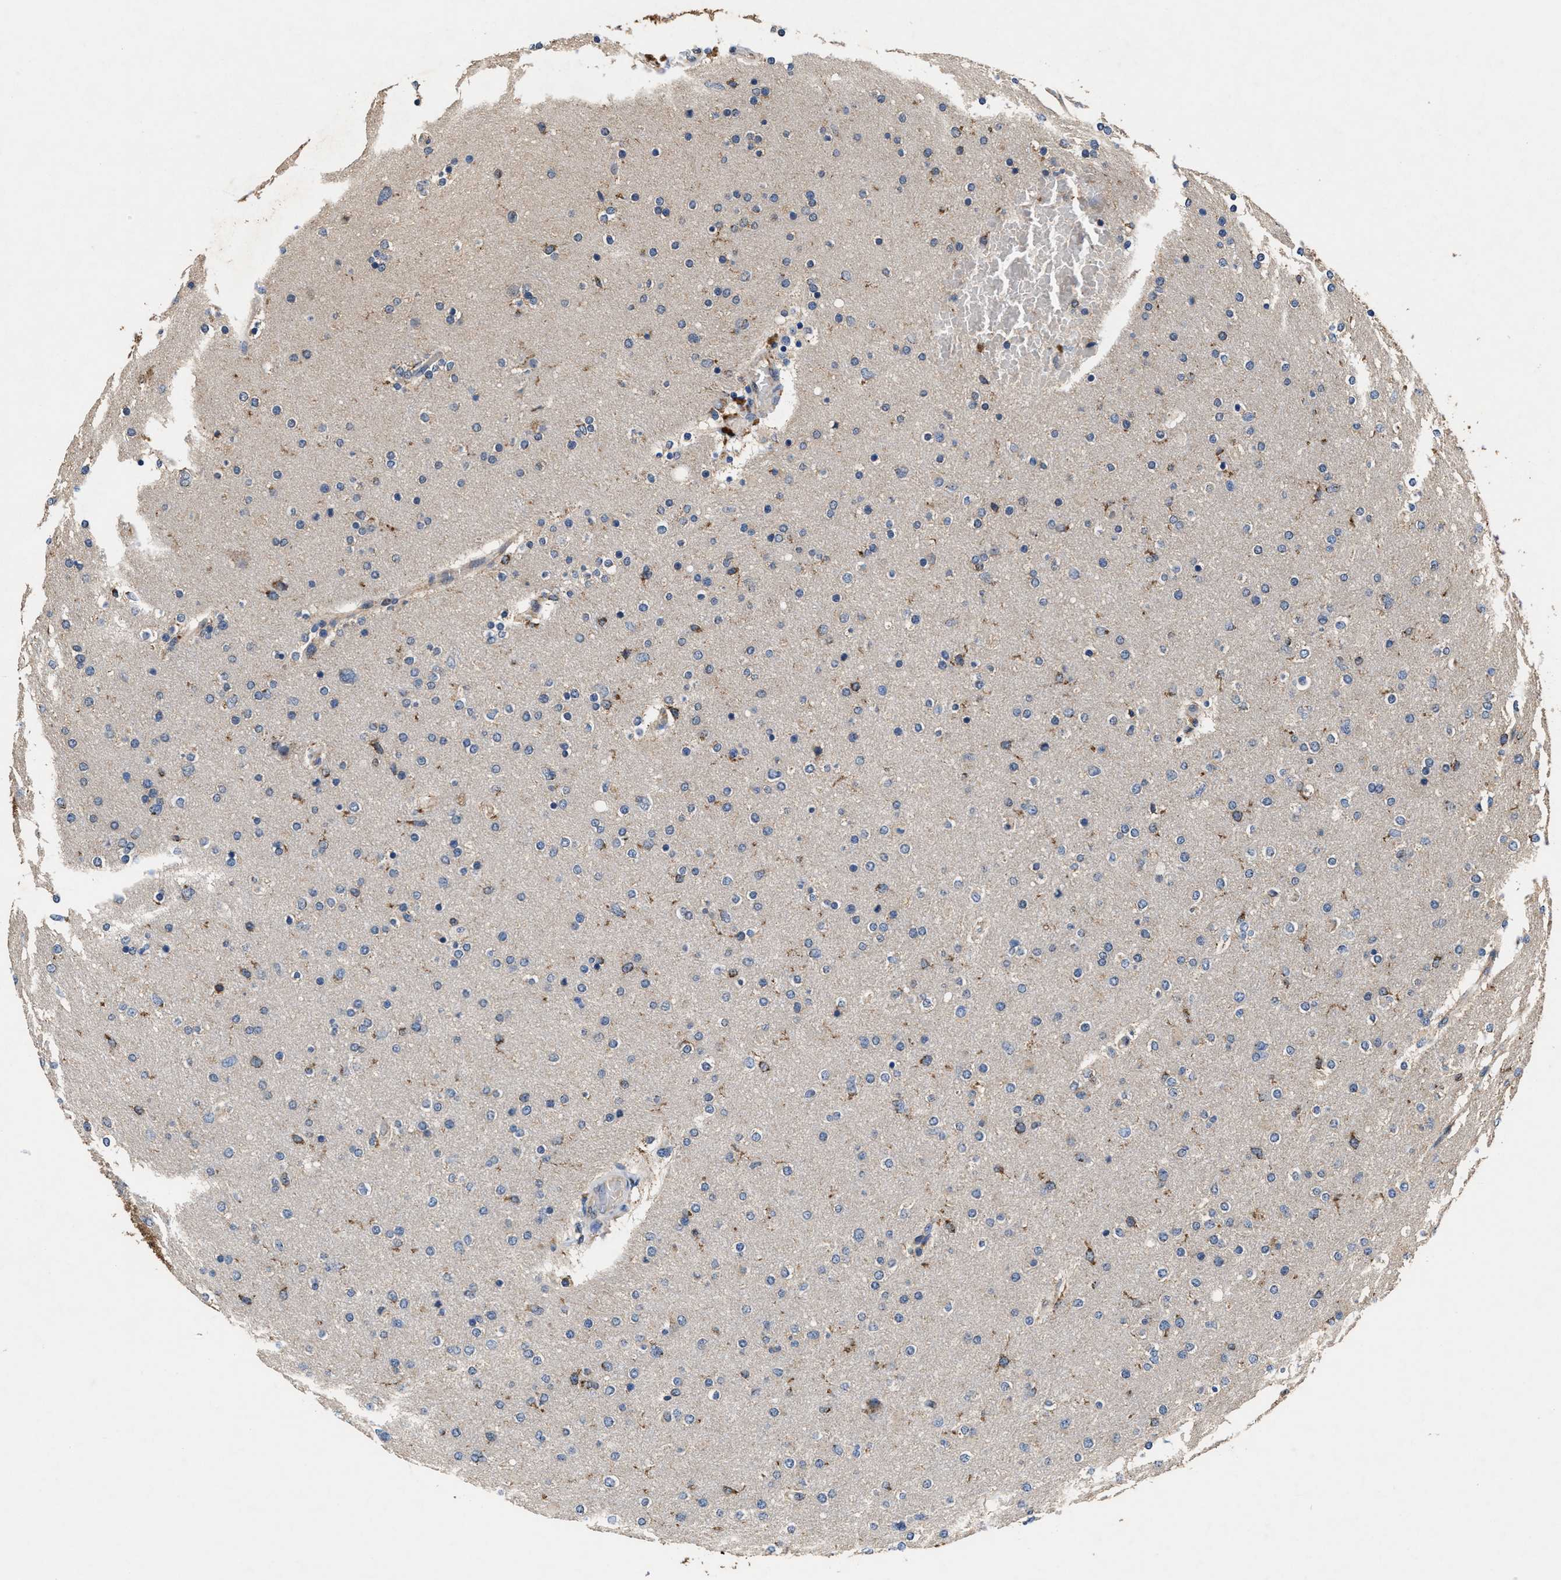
{"staining": {"intensity": "weak", "quantity": "<25%", "location": "cytoplasmic/membranous"}, "tissue": "glioma", "cell_type": "Tumor cells", "image_type": "cancer", "snomed": [{"axis": "morphology", "description": "Glioma, malignant, High grade"}, {"axis": "topography", "description": "Cerebral cortex"}], "caption": "Immunohistochemistry (IHC) photomicrograph of human malignant glioma (high-grade) stained for a protein (brown), which exhibits no positivity in tumor cells. (DAB (3,3'-diaminobenzidine) immunohistochemistry (IHC) with hematoxylin counter stain).", "gene": "ACLY", "patient": {"sex": "female", "age": 36}}